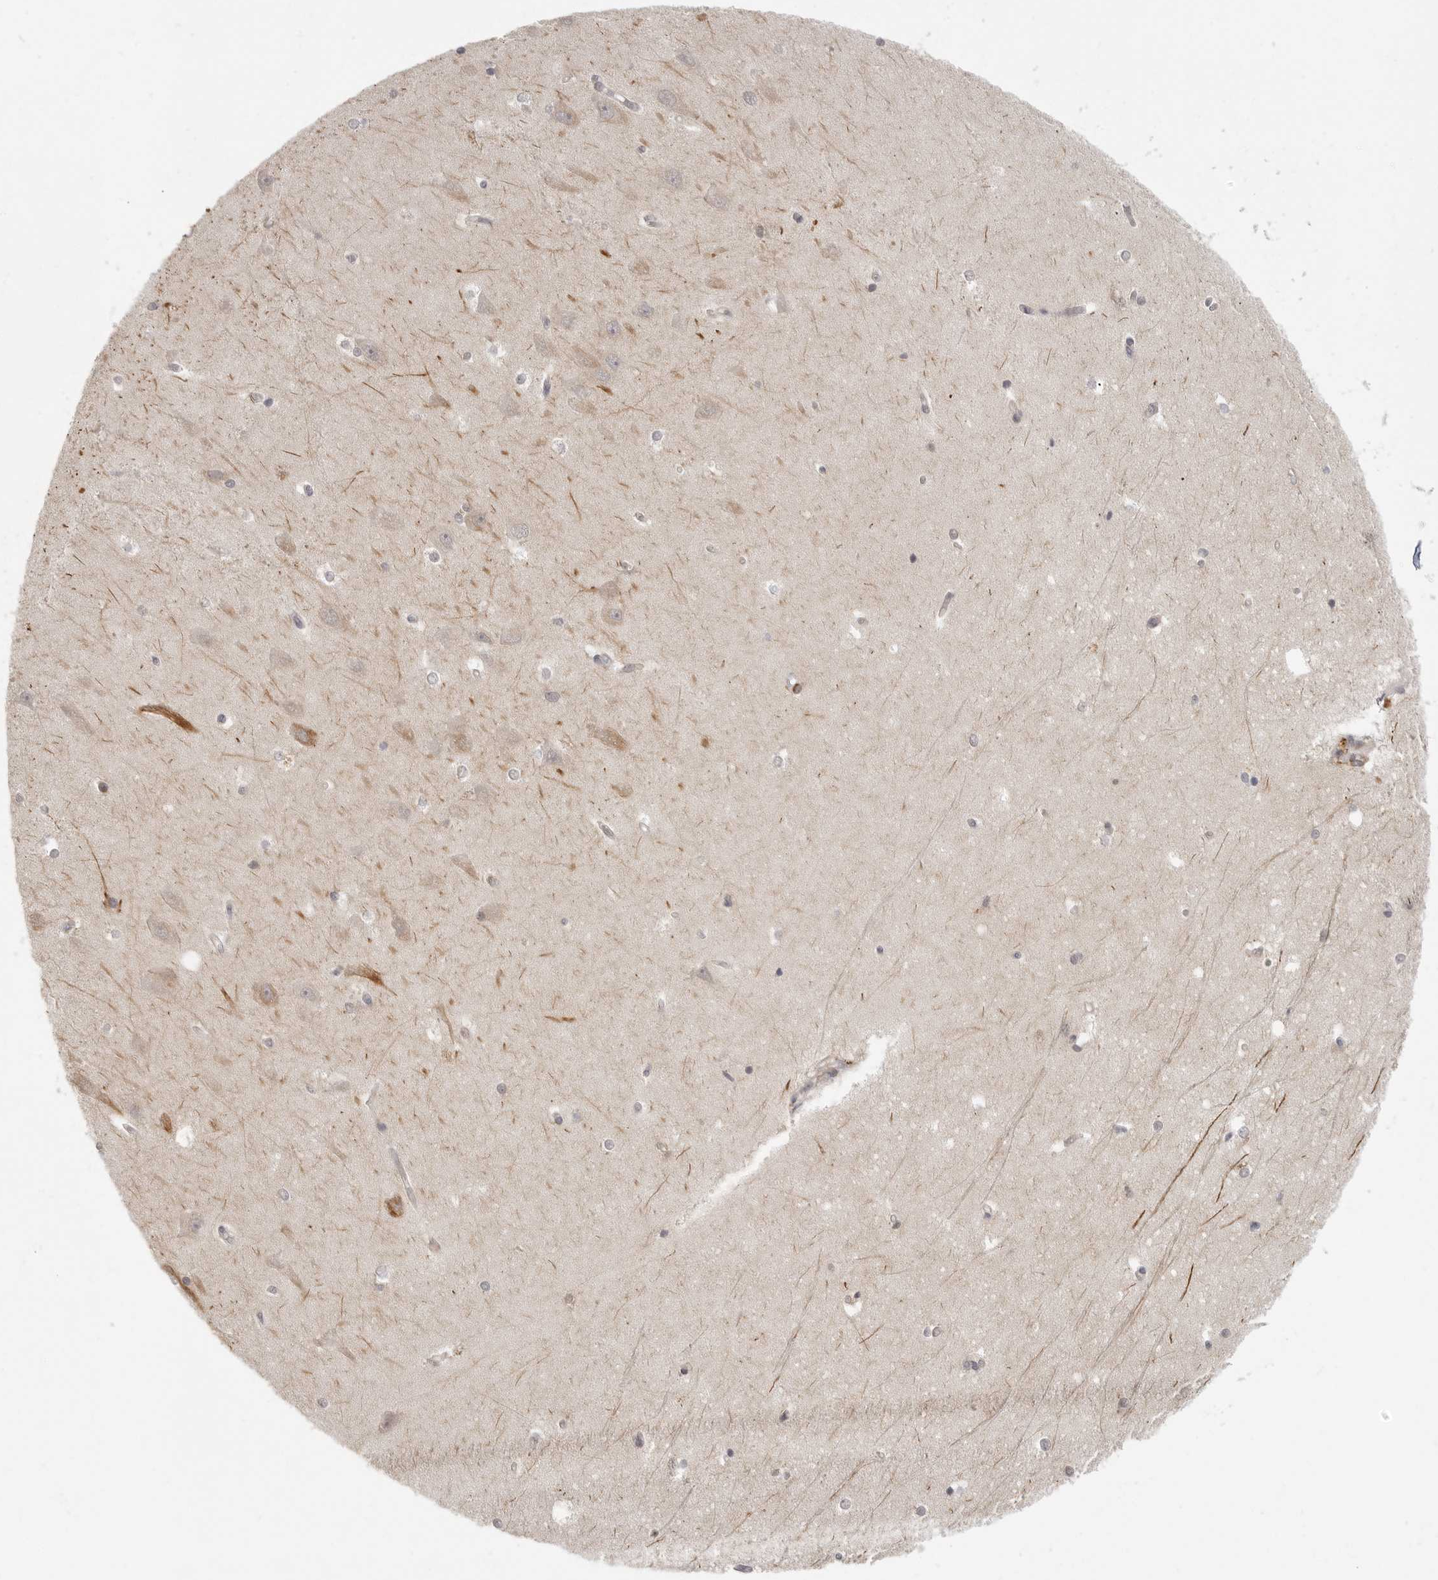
{"staining": {"intensity": "negative", "quantity": "none", "location": "none"}, "tissue": "hippocampus", "cell_type": "Glial cells", "image_type": "normal", "snomed": [{"axis": "morphology", "description": "Normal tissue, NOS"}, {"axis": "topography", "description": "Hippocampus"}], "caption": "The histopathology image exhibits no staining of glial cells in benign hippocampus.", "gene": "DBNL", "patient": {"sex": "male", "age": 45}}